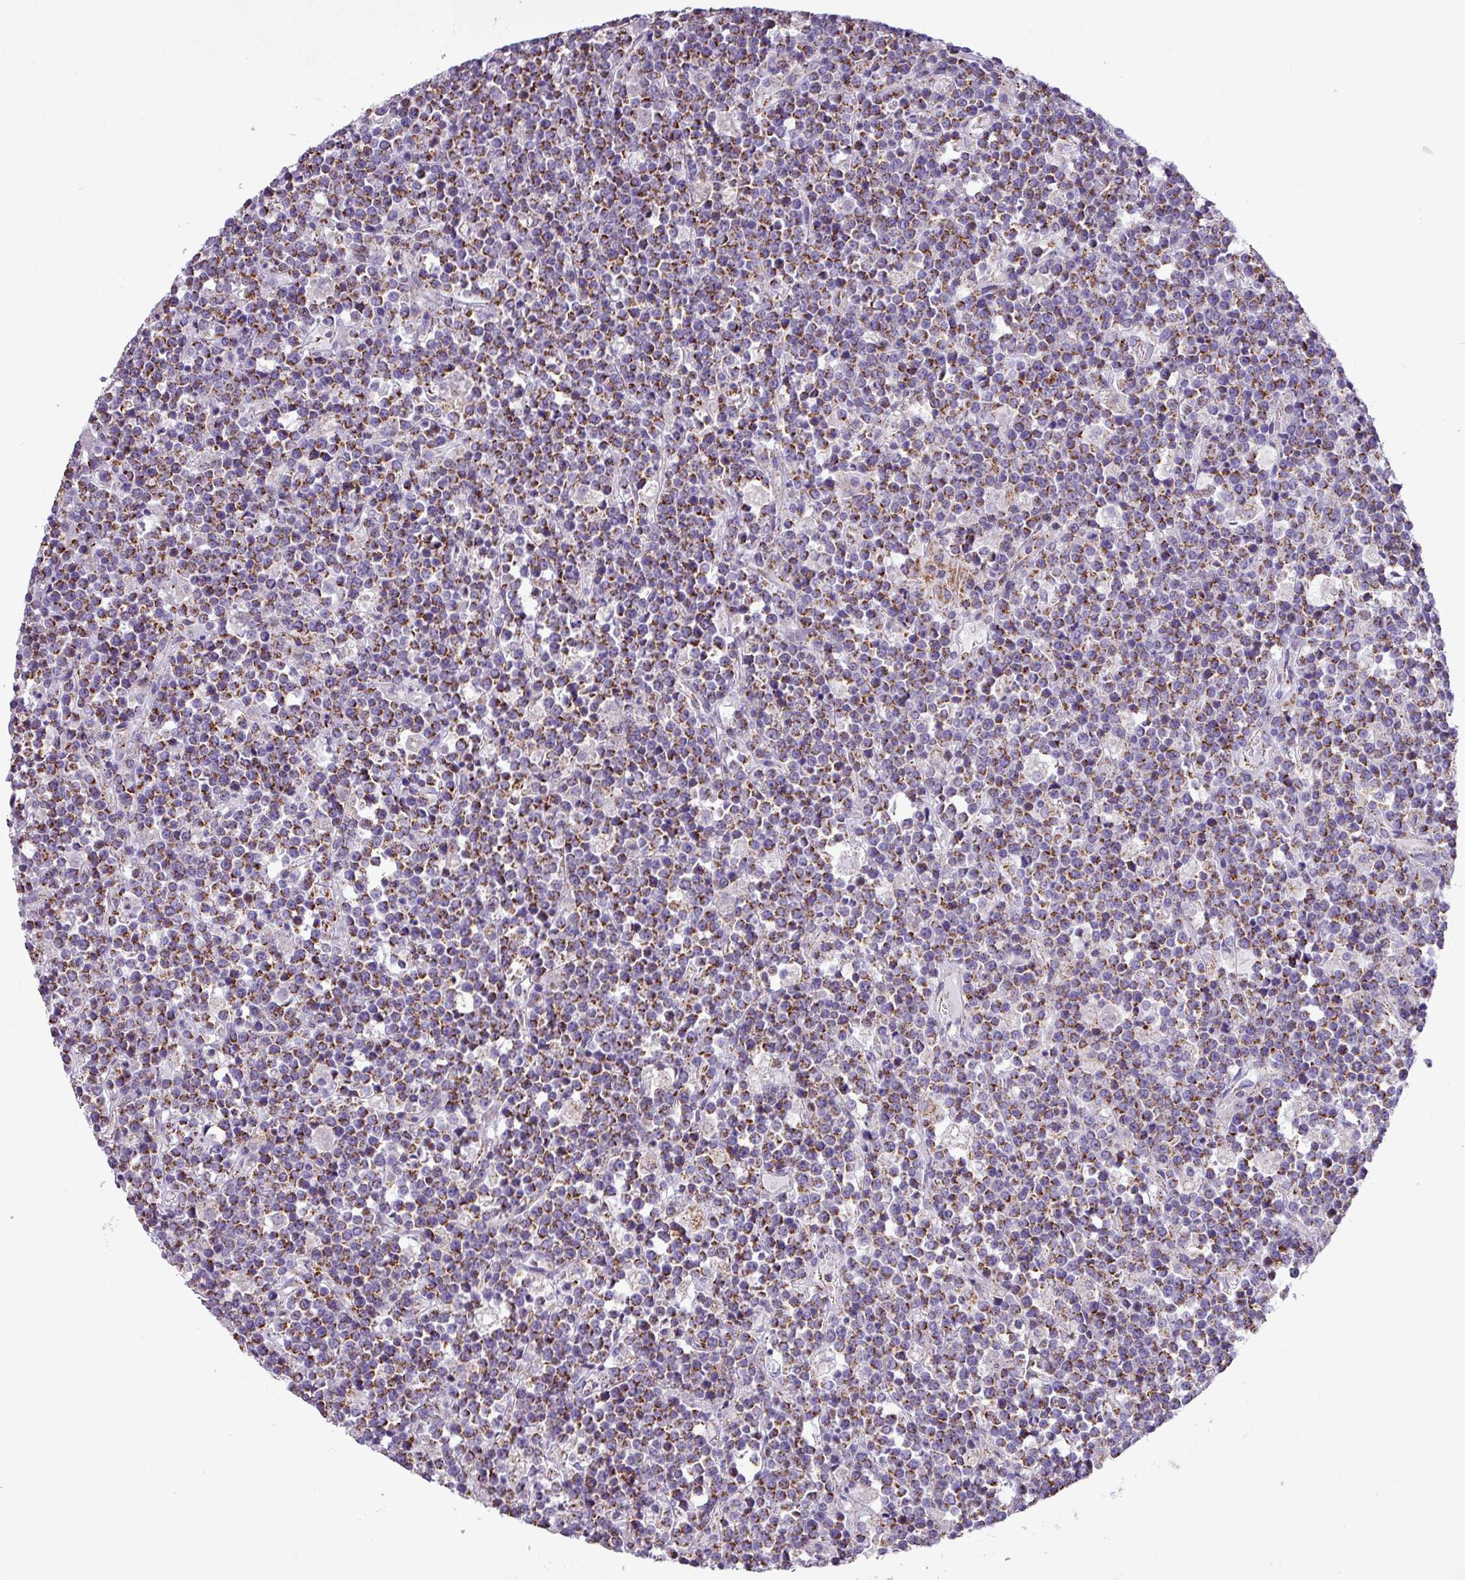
{"staining": {"intensity": "strong", "quantity": "25%-75%", "location": "cytoplasmic/membranous"}, "tissue": "lymphoma", "cell_type": "Tumor cells", "image_type": "cancer", "snomed": [{"axis": "morphology", "description": "Malignant lymphoma, non-Hodgkin's type, High grade"}, {"axis": "topography", "description": "Ovary"}], "caption": "Immunohistochemistry (DAB (3,3'-diaminobenzidine)) staining of human malignant lymphoma, non-Hodgkin's type (high-grade) reveals strong cytoplasmic/membranous protein positivity in about 25%-75% of tumor cells.", "gene": "ZNF81", "patient": {"sex": "female", "age": 56}}